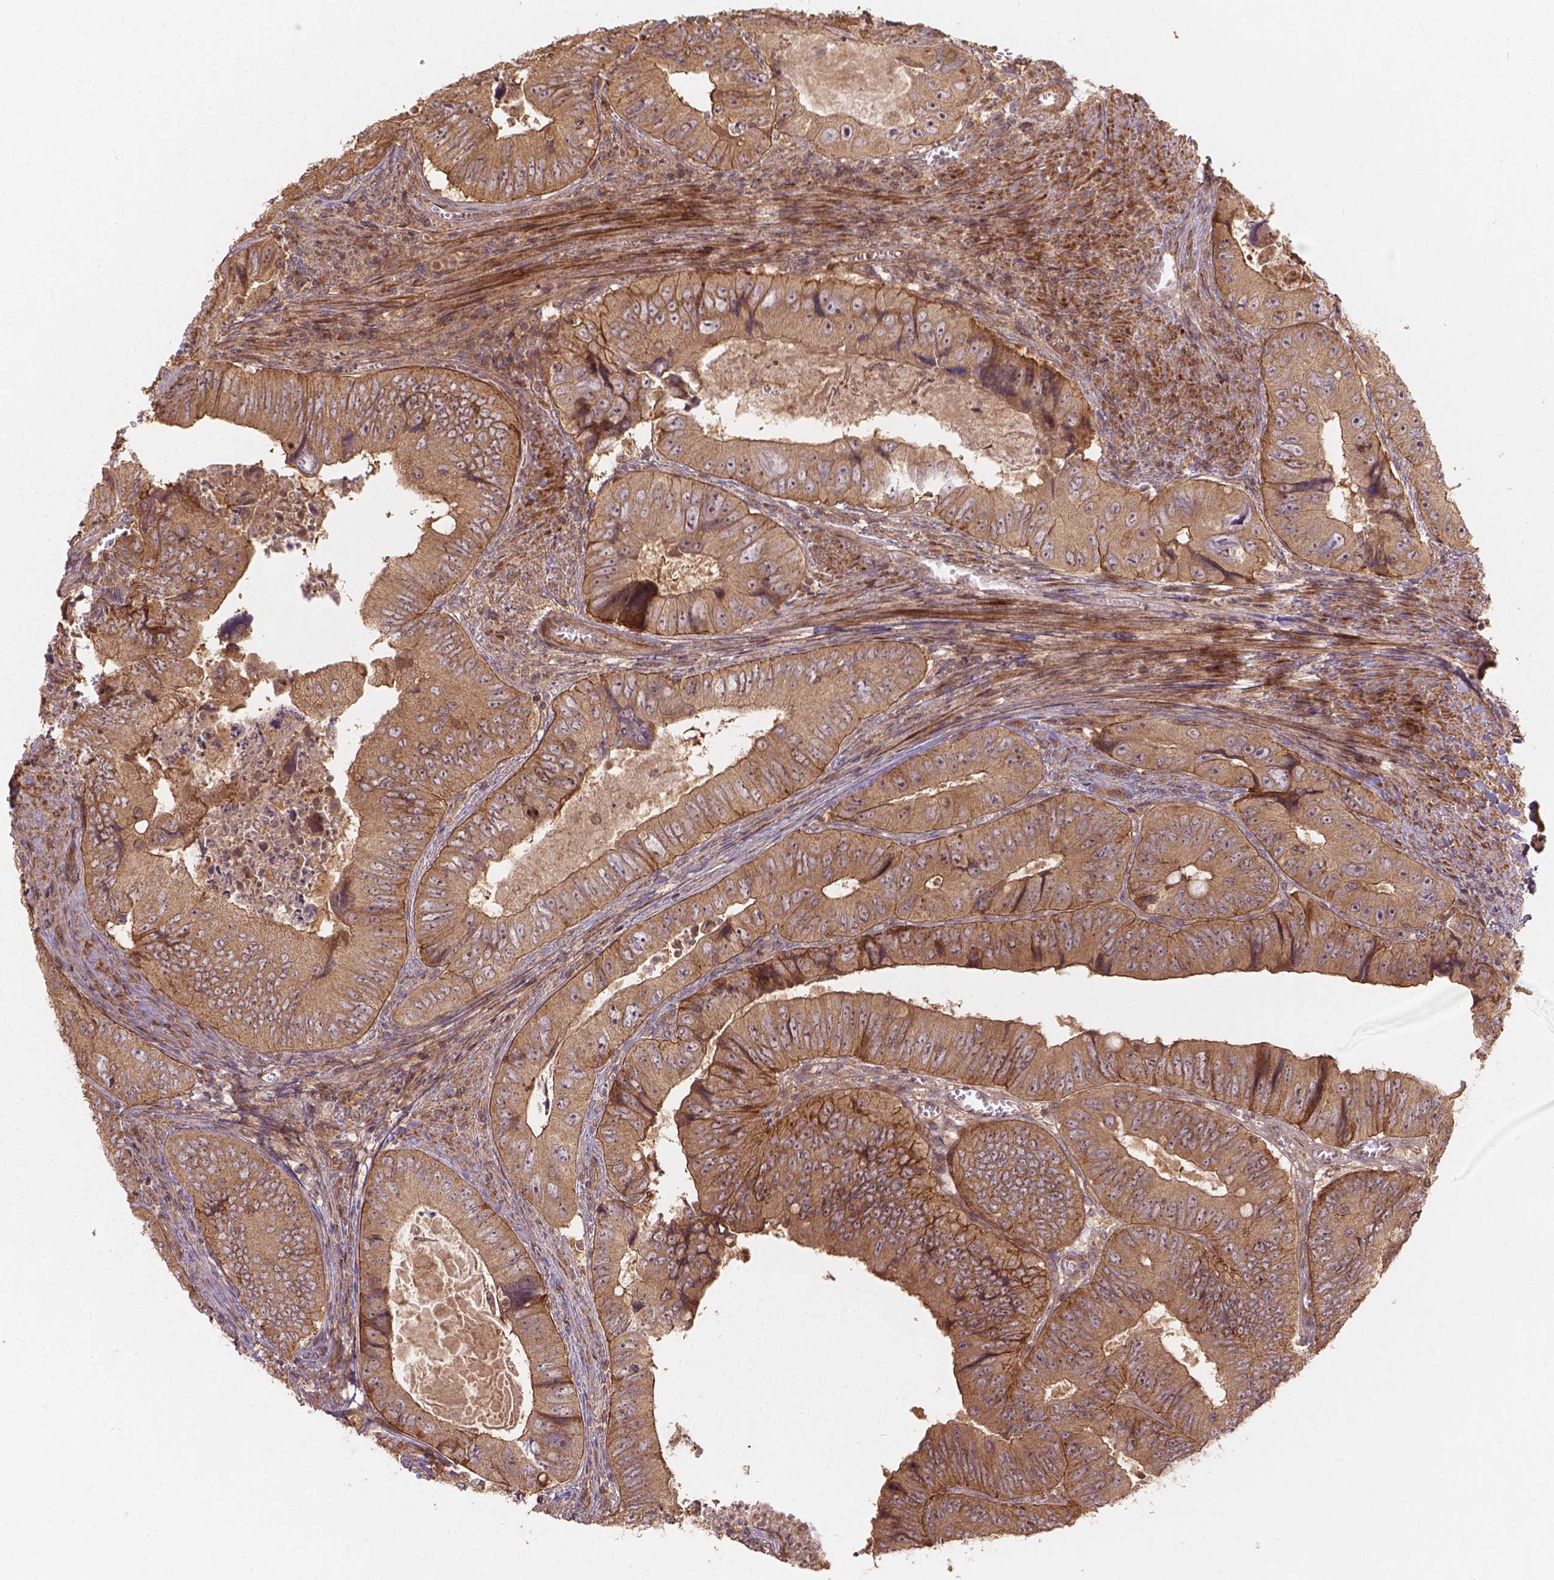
{"staining": {"intensity": "moderate", "quantity": ">75%", "location": "cytoplasmic/membranous"}, "tissue": "colorectal cancer", "cell_type": "Tumor cells", "image_type": "cancer", "snomed": [{"axis": "morphology", "description": "Adenocarcinoma, NOS"}, {"axis": "topography", "description": "Colon"}], "caption": "Colorectal adenocarcinoma stained with DAB (3,3'-diaminobenzidine) immunohistochemistry reveals medium levels of moderate cytoplasmic/membranous positivity in approximately >75% of tumor cells.", "gene": "XPR1", "patient": {"sex": "female", "age": 84}}